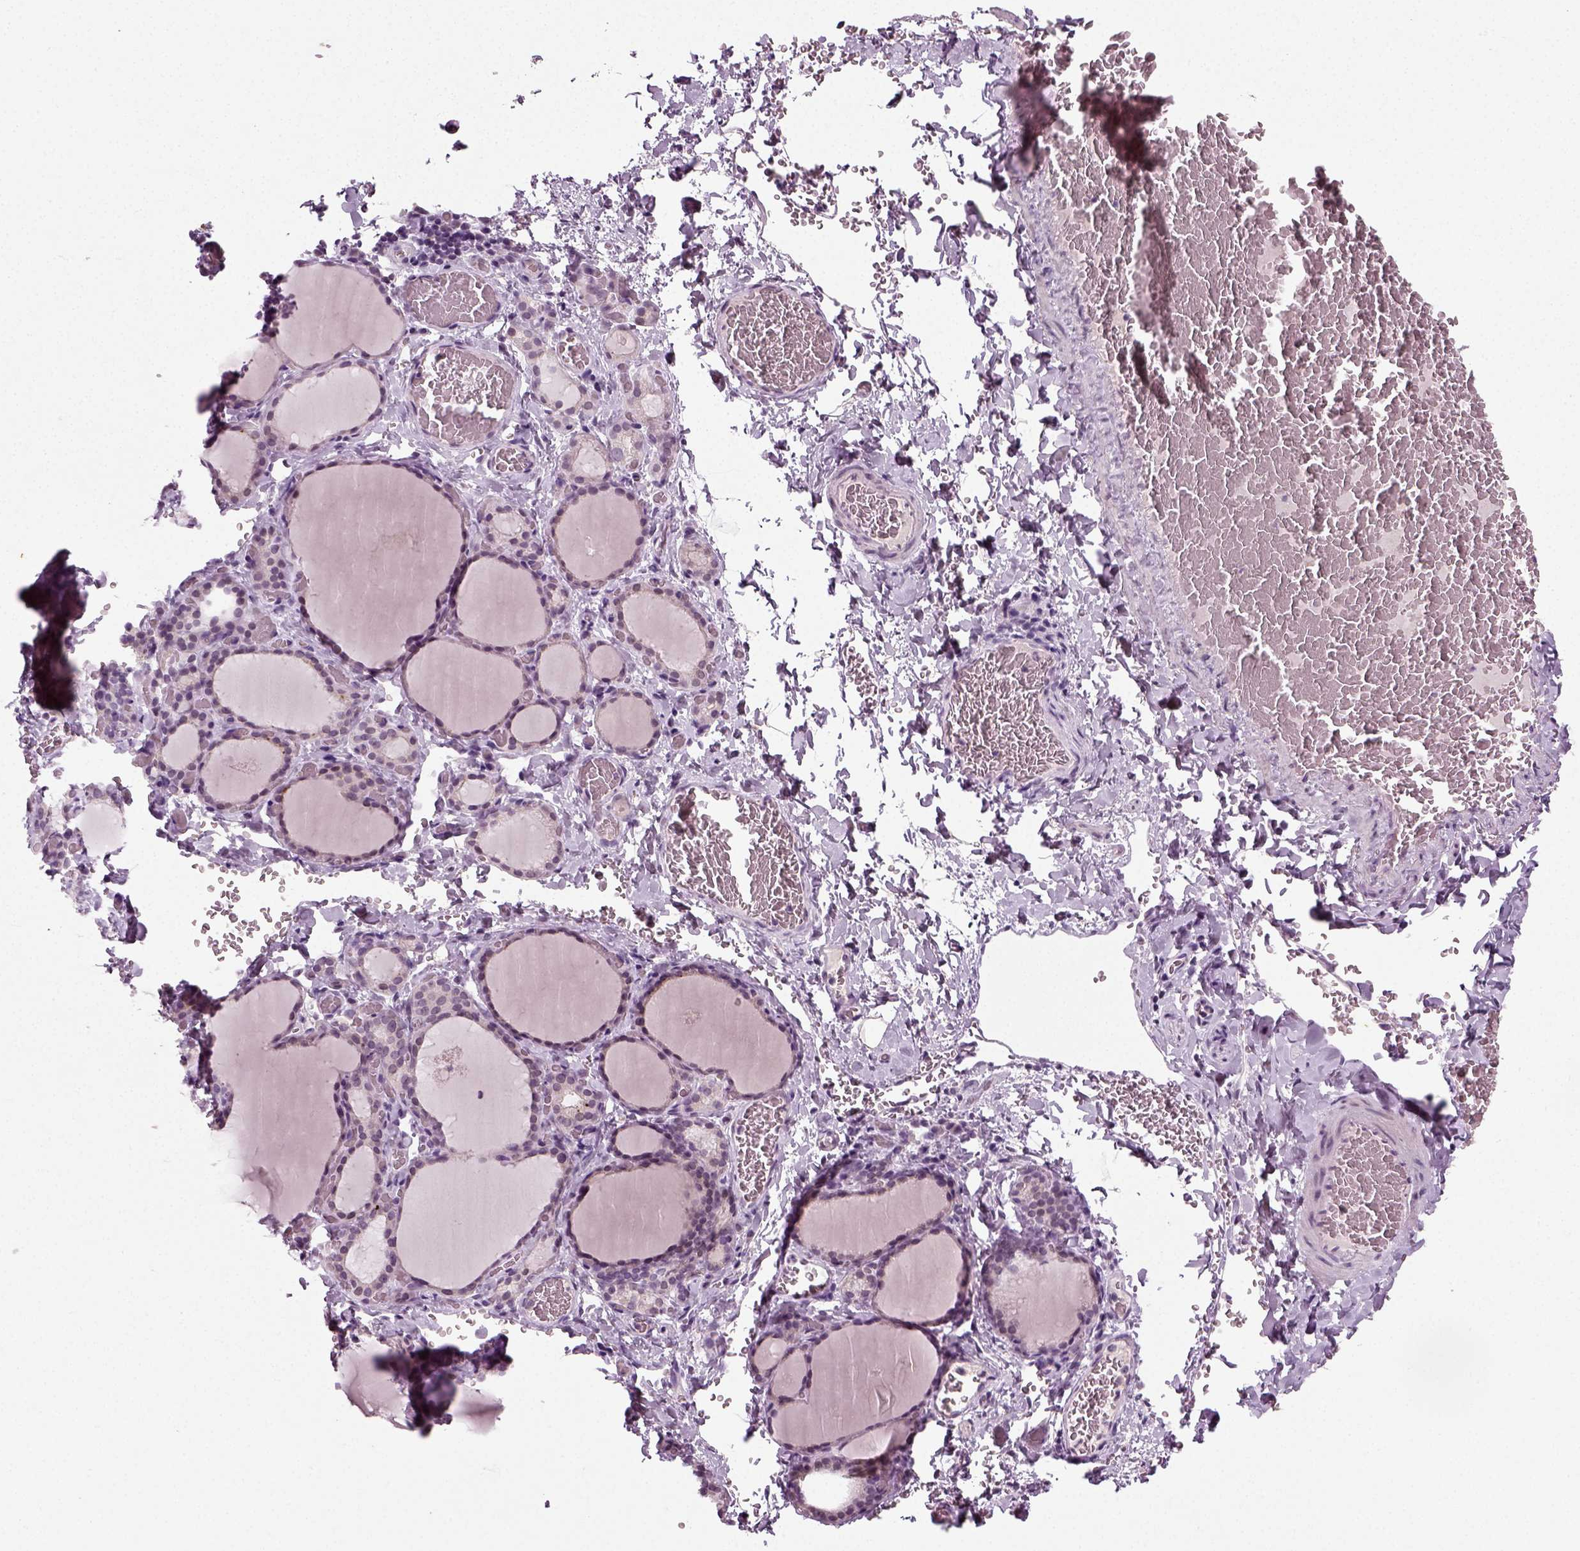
{"staining": {"intensity": "negative", "quantity": "none", "location": "none"}, "tissue": "thyroid gland", "cell_type": "Glandular cells", "image_type": "normal", "snomed": [{"axis": "morphology", "description": "Normal tissue, NOS"}, {"axis": "morphology", "description": "Hyperplasia, NOS"}, {"axis": "topography", "description": "Thyroid gland"}], "caption": "An immunohistochemistry histopathology image of unremarkable thyroid gland is shown. There is no staining in glandular cells of thyroid gland.", "gene": "SYNGAP1", "patient": {"sex": "female", "age": 27}}